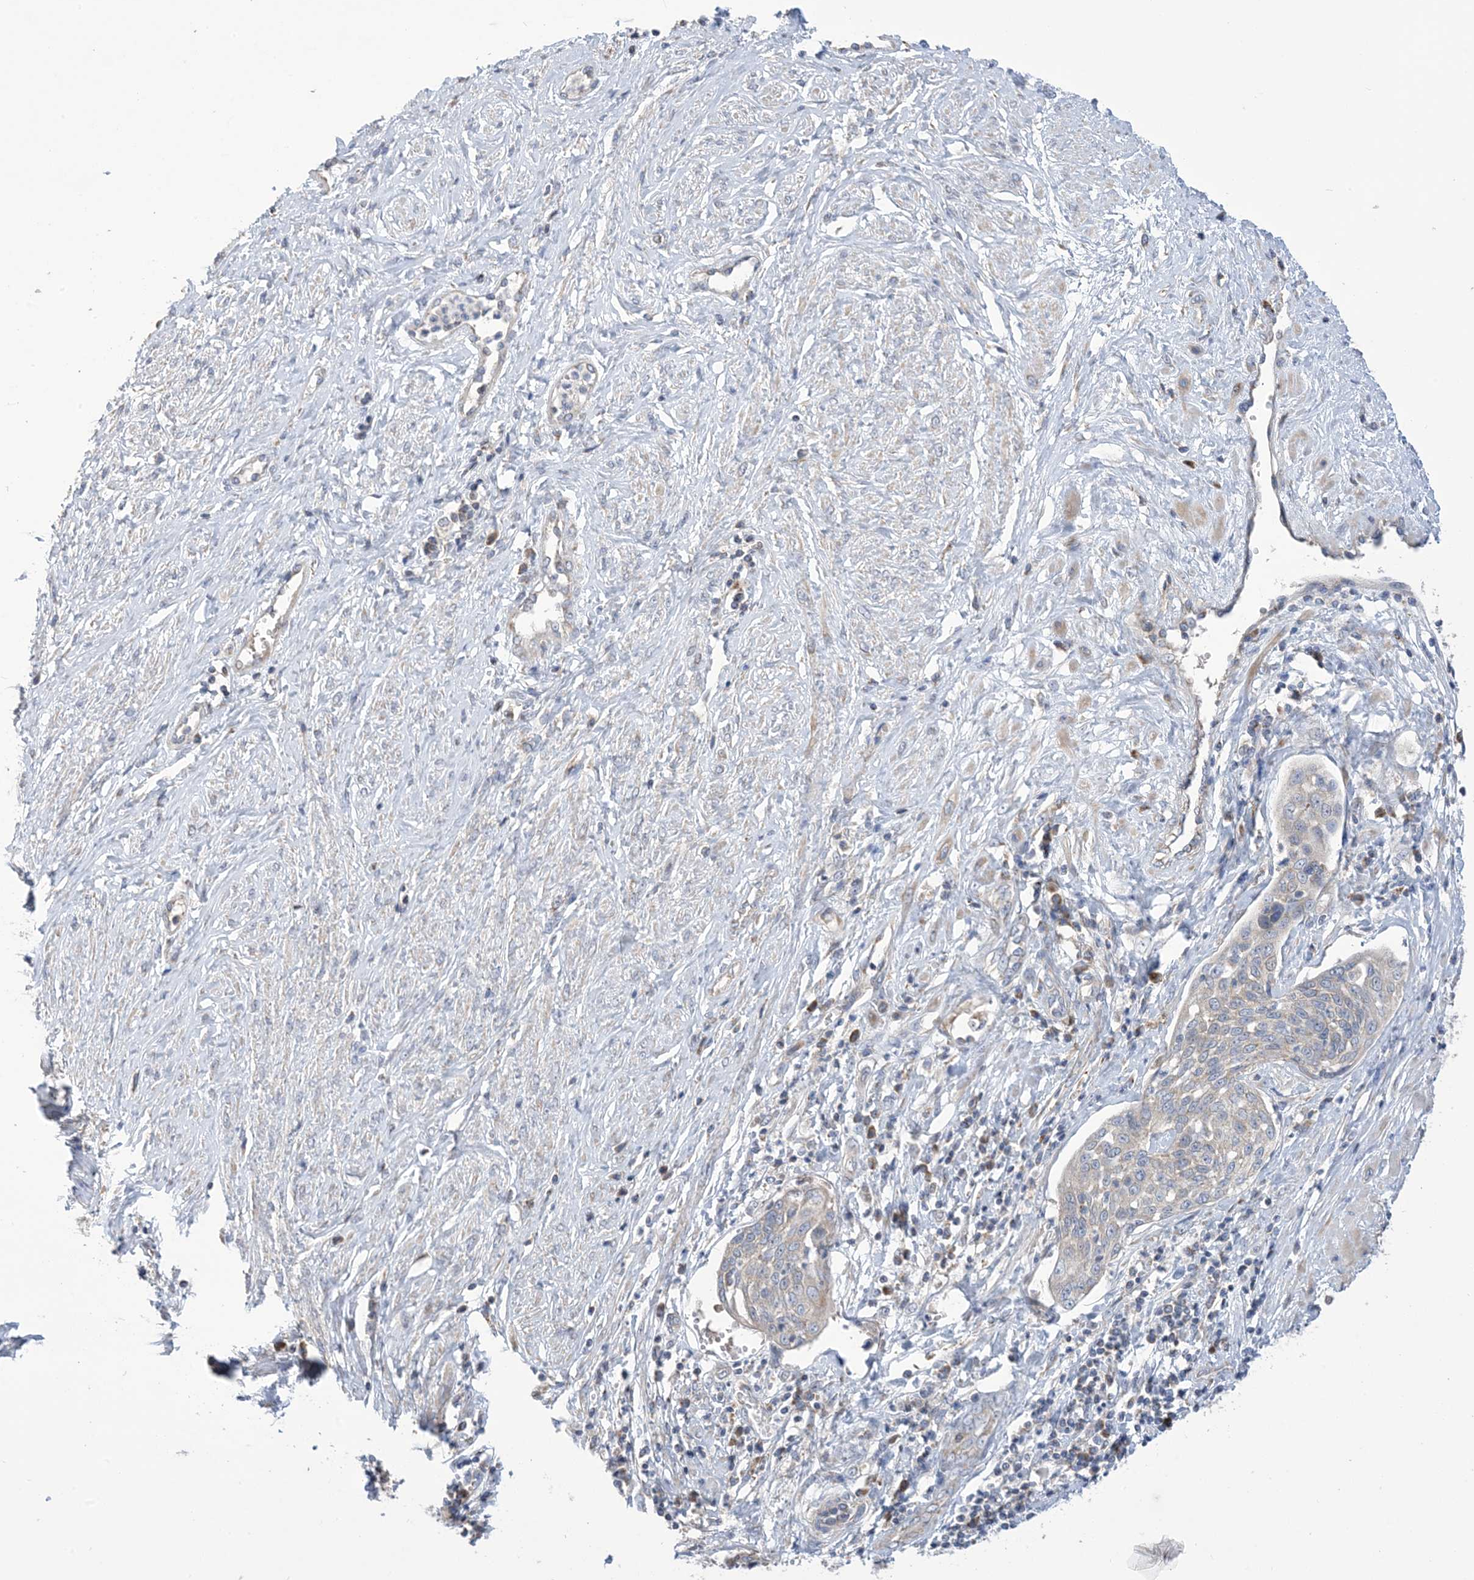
{"staining": {"intensity": "negative", "quantity": "none", "location": "none"}, "tissue": "cervical cancer", "cell_type": "Tumor cells", "image_type": "cancer", "snomed": [{"axis": "morphology", "description": "Squamous cell carcinoma, NOS"}, {"axis": "topography", "description": "Cervix"}], "caption": "This is an IHC micrograph of human cervical cancer (squamous cell carcinoma). There is no staining in tumor cells.", "gene": "CLEC16A", "patient": {"sex": "female", "age": 34}}